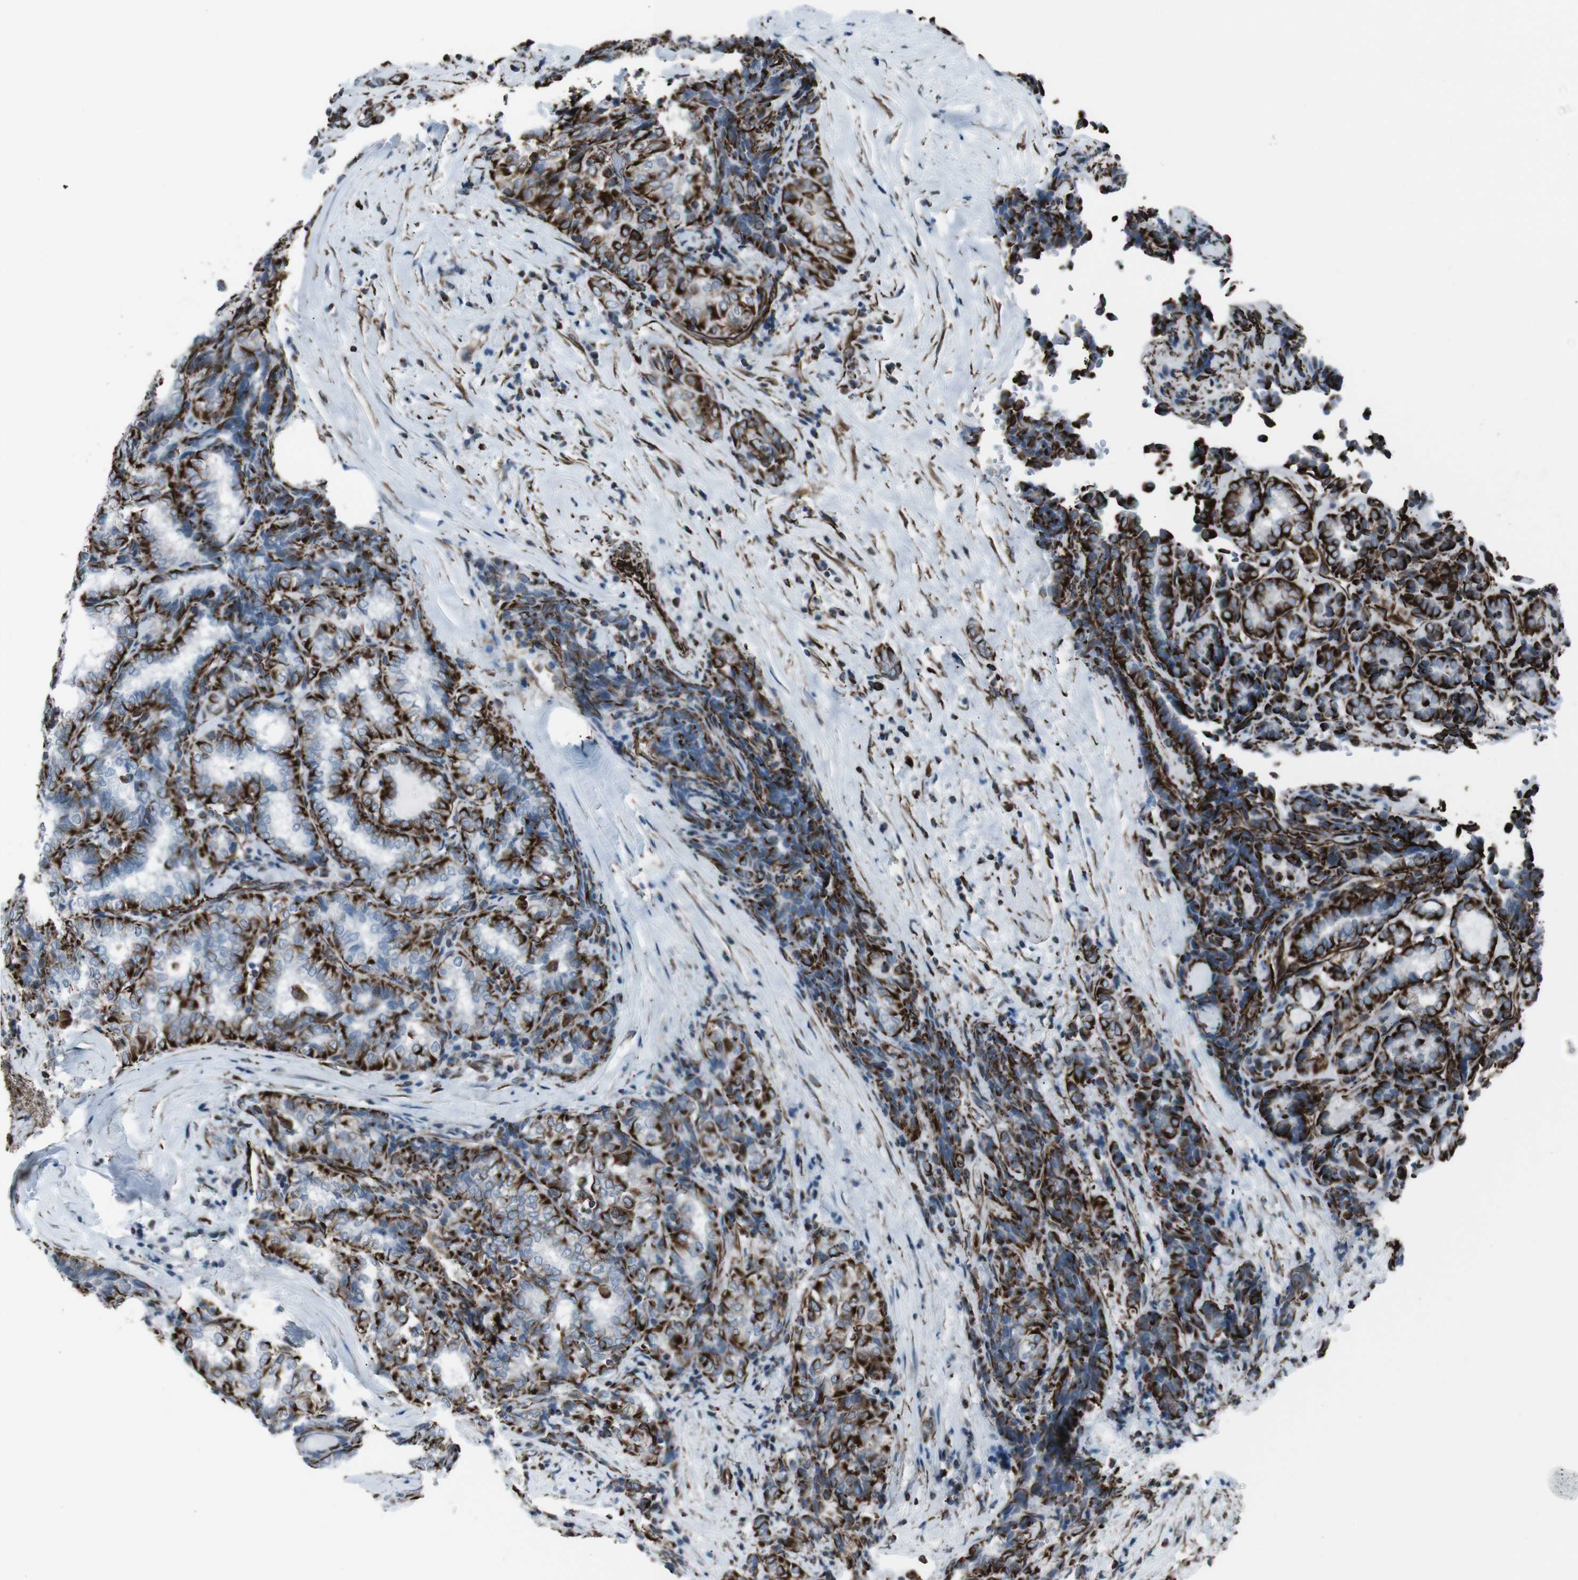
{"staining": {"intensity": "strong", "quantity": ">75%", "location": "cytoplasmic/membranous"}, "tissue": "thyroid cancer", "cell_type": "Tumor cells", "image_type": "cancer", "snomed": [{"axis": "morphology", "description": "Normal tissue, NOS"}, {"axis": "morphology", "description": "Papillary adenocarcinoma, NOS"}, {"axis": "topography", "description": "Thyroid gland"}], "caption": "This micrograph shows thyroid cancer (papillary adenocarcinoma) stained with immunohistochemistry (IHC) to label a protein in brown. The cytoplasmic/membranous of tumor cells show strong positivity for the protein. Nuclei are counter-stained blue.", "gene": "ZDHHC6", "patient": {"sex": "female", "age": 30}}